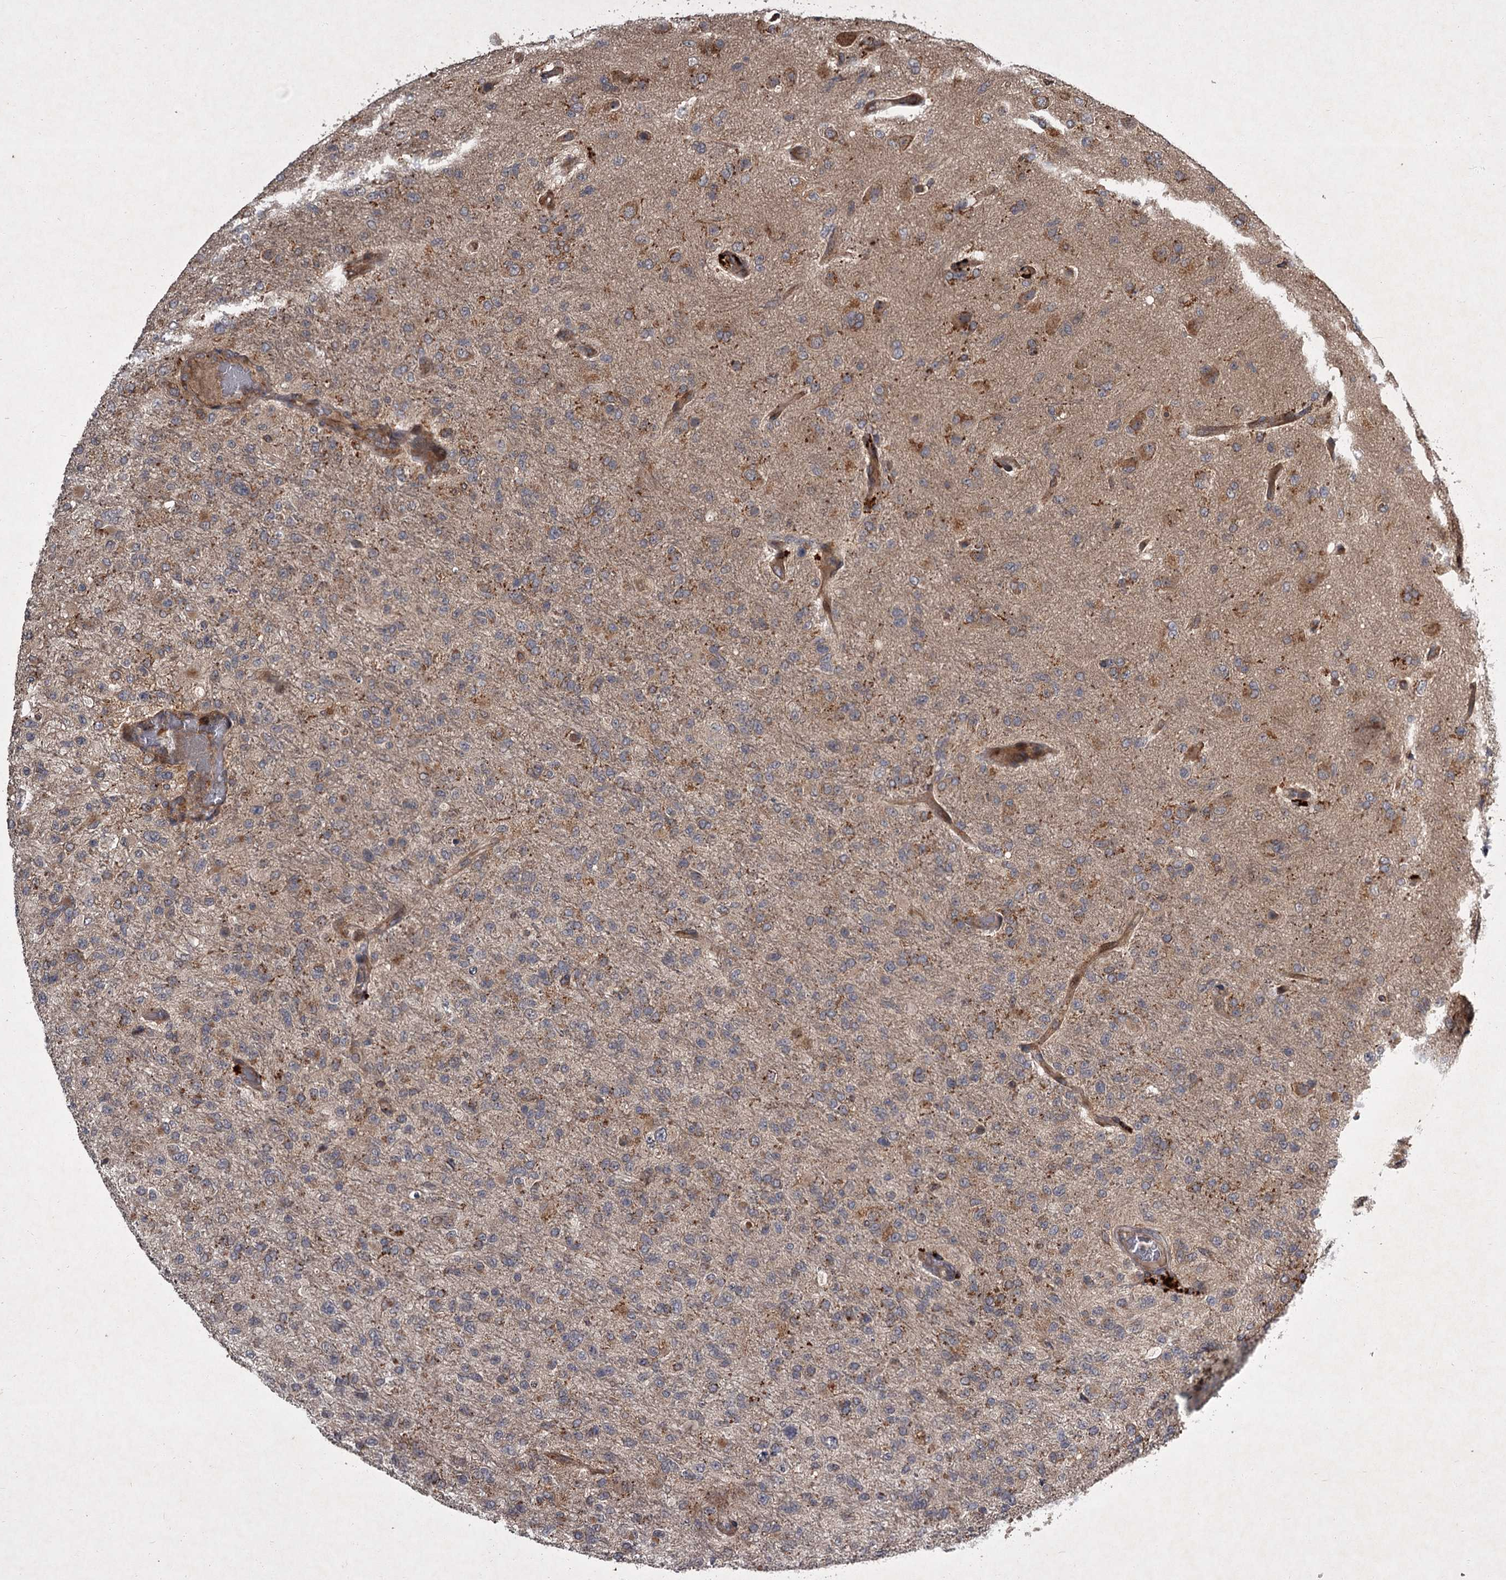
{"staining": {"intensity": "weak", "quantity": "<25%", "location": "cytoplasmic/membranous"}, "tissue": "glioma", "cell_type": "Tumor cells", "image_type": "cancer", "snomed": [{"axis": "morphology", "description": "Glioma, malignant, High grade"}, {"axis": "topography", "description": "Brain"}], "caption": "A photomicrograph of human malignant glioma (high-grade) is negative for staining in tumor cells. (Immunohistochemistry (ihc), brightfield microscopy, high magnification).", "gene": "UNC93B1", "patient": {"sex": "female", "age": 74}}